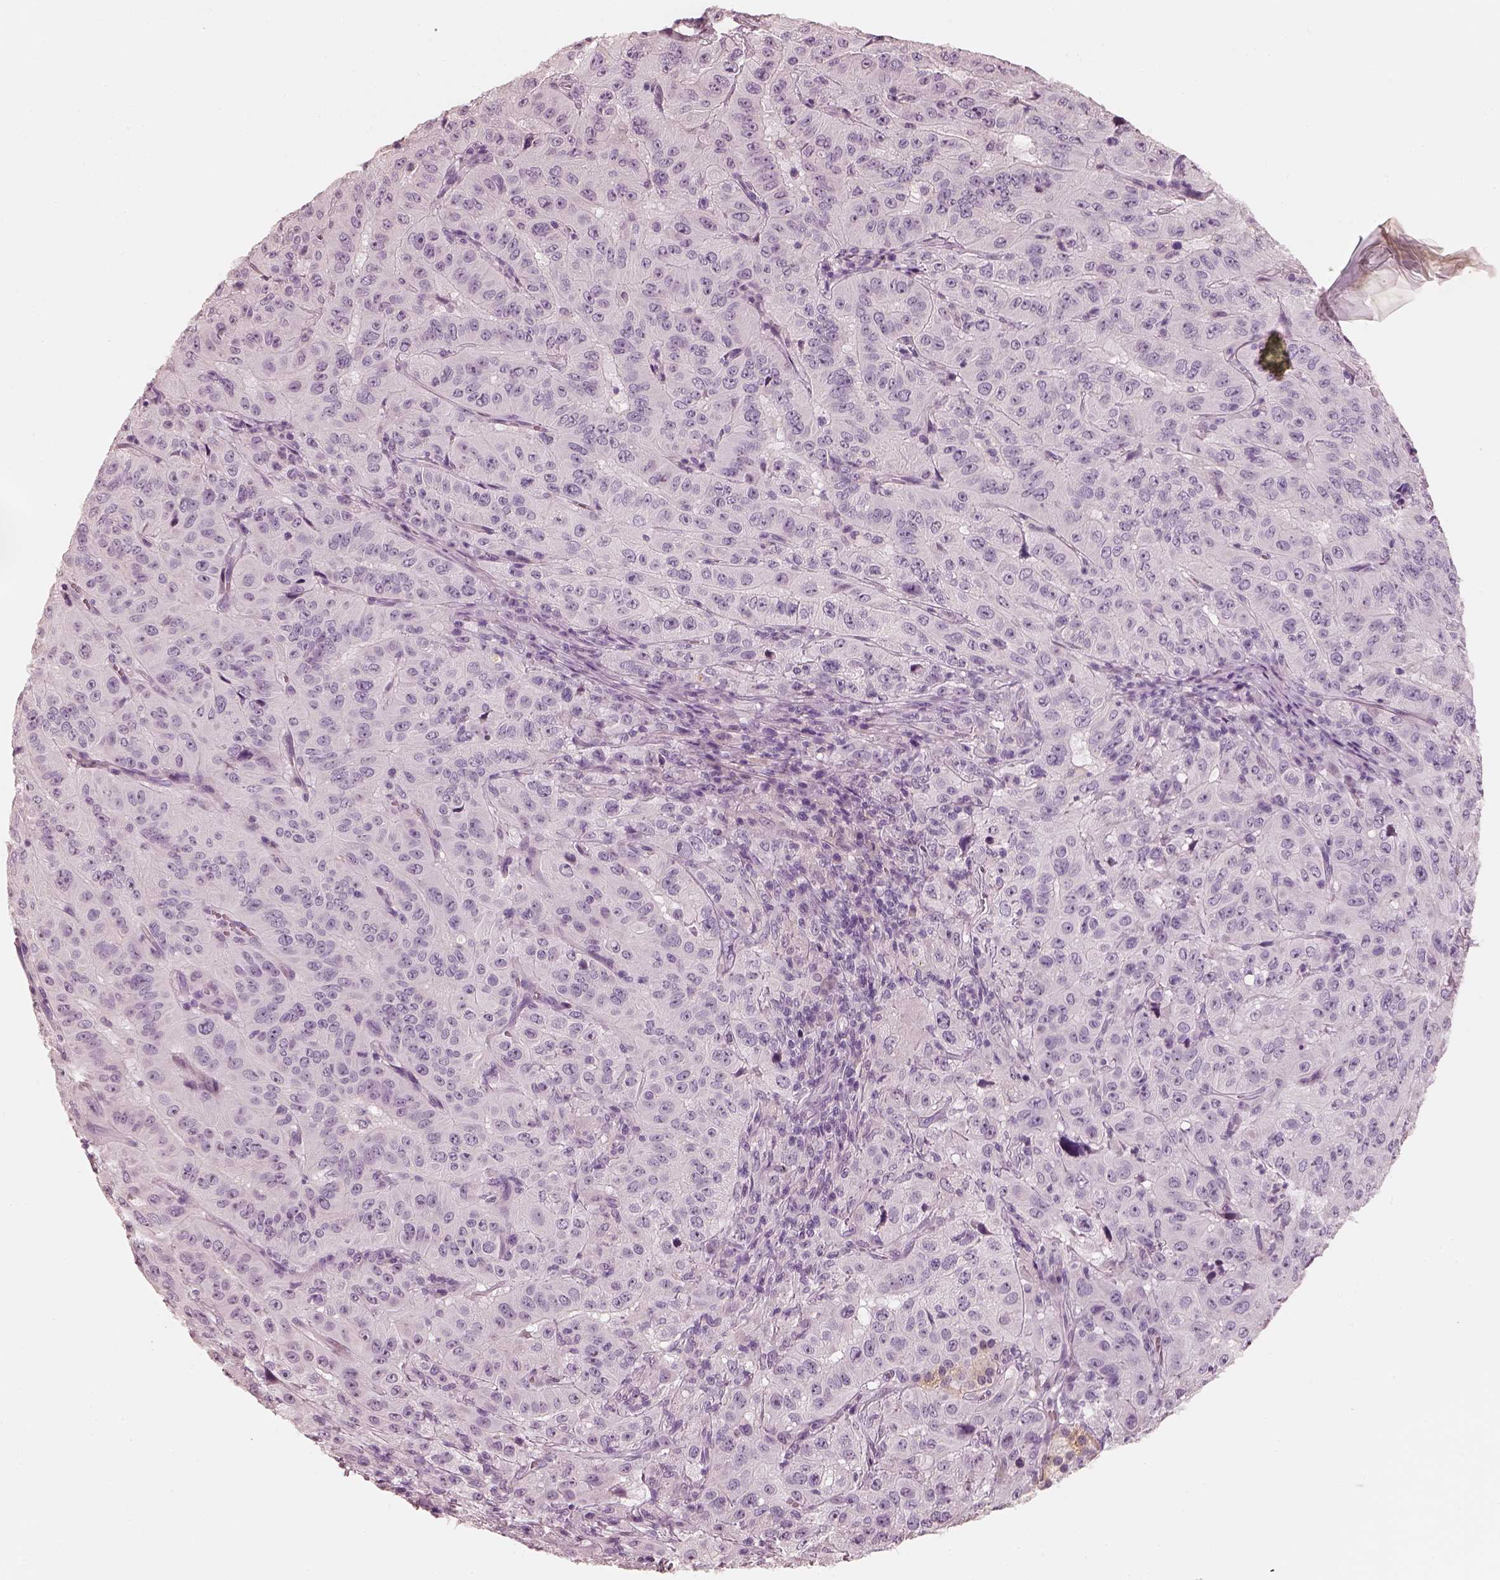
{"staining": {"intensity": "negative", "quantity": "none", "location": "none"}, "tissue": "pancreatic cancer", "cell_type": "Tumor cells", "image_type": "cancer", "snomed": [{"axis": "morphology", "description": "Adenocarcinoma, NOS"}, {"axis": "topography", "description": "Pancreas"}], "caption": "Human pancreatic cancer (adenocarcinoma) stained for a protein using immunohistochemistry reveals no staining in tumor cells.", "gene": "RS1", "patient": {"sex": "male", "age": 63}}